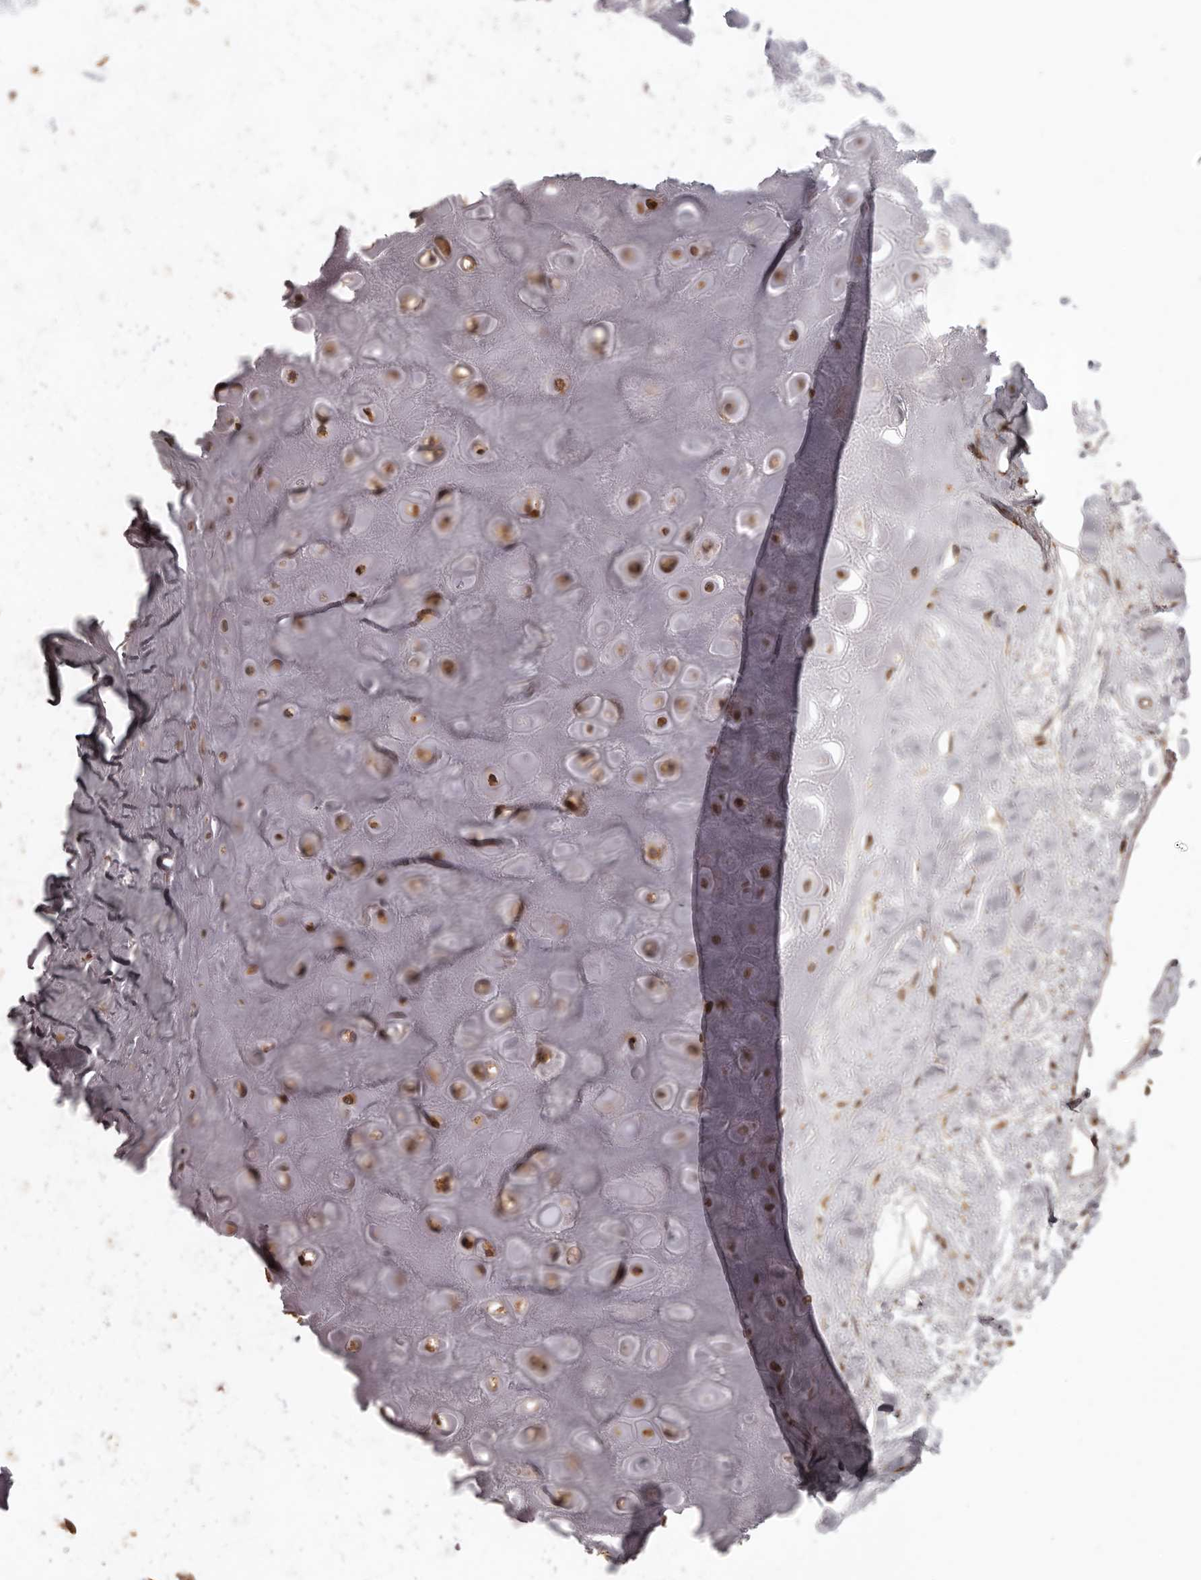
{"staining": {"intensity": "weak", "quantity": ">75%", "location": "cytoplasmic/membranous"}, "tissue": "adipose tissue", "cell_type": "Adipocytes", "image_type": "normal", "snomed": [{"axis": "morphology", "description": "Normal tissue, NOS"}, {"axis": "morphology", "description": "Basal cell carcinoma"}, {"axis": "topography", "description": "Skin"}], "caption": "Protein analysis of benign adipose tissue reveals weak cytoplasmic/membranous staining in approximately >75% of adipocytes.", "gene": "CHRM2", "patient": {"sex": "female", "age": 89}}